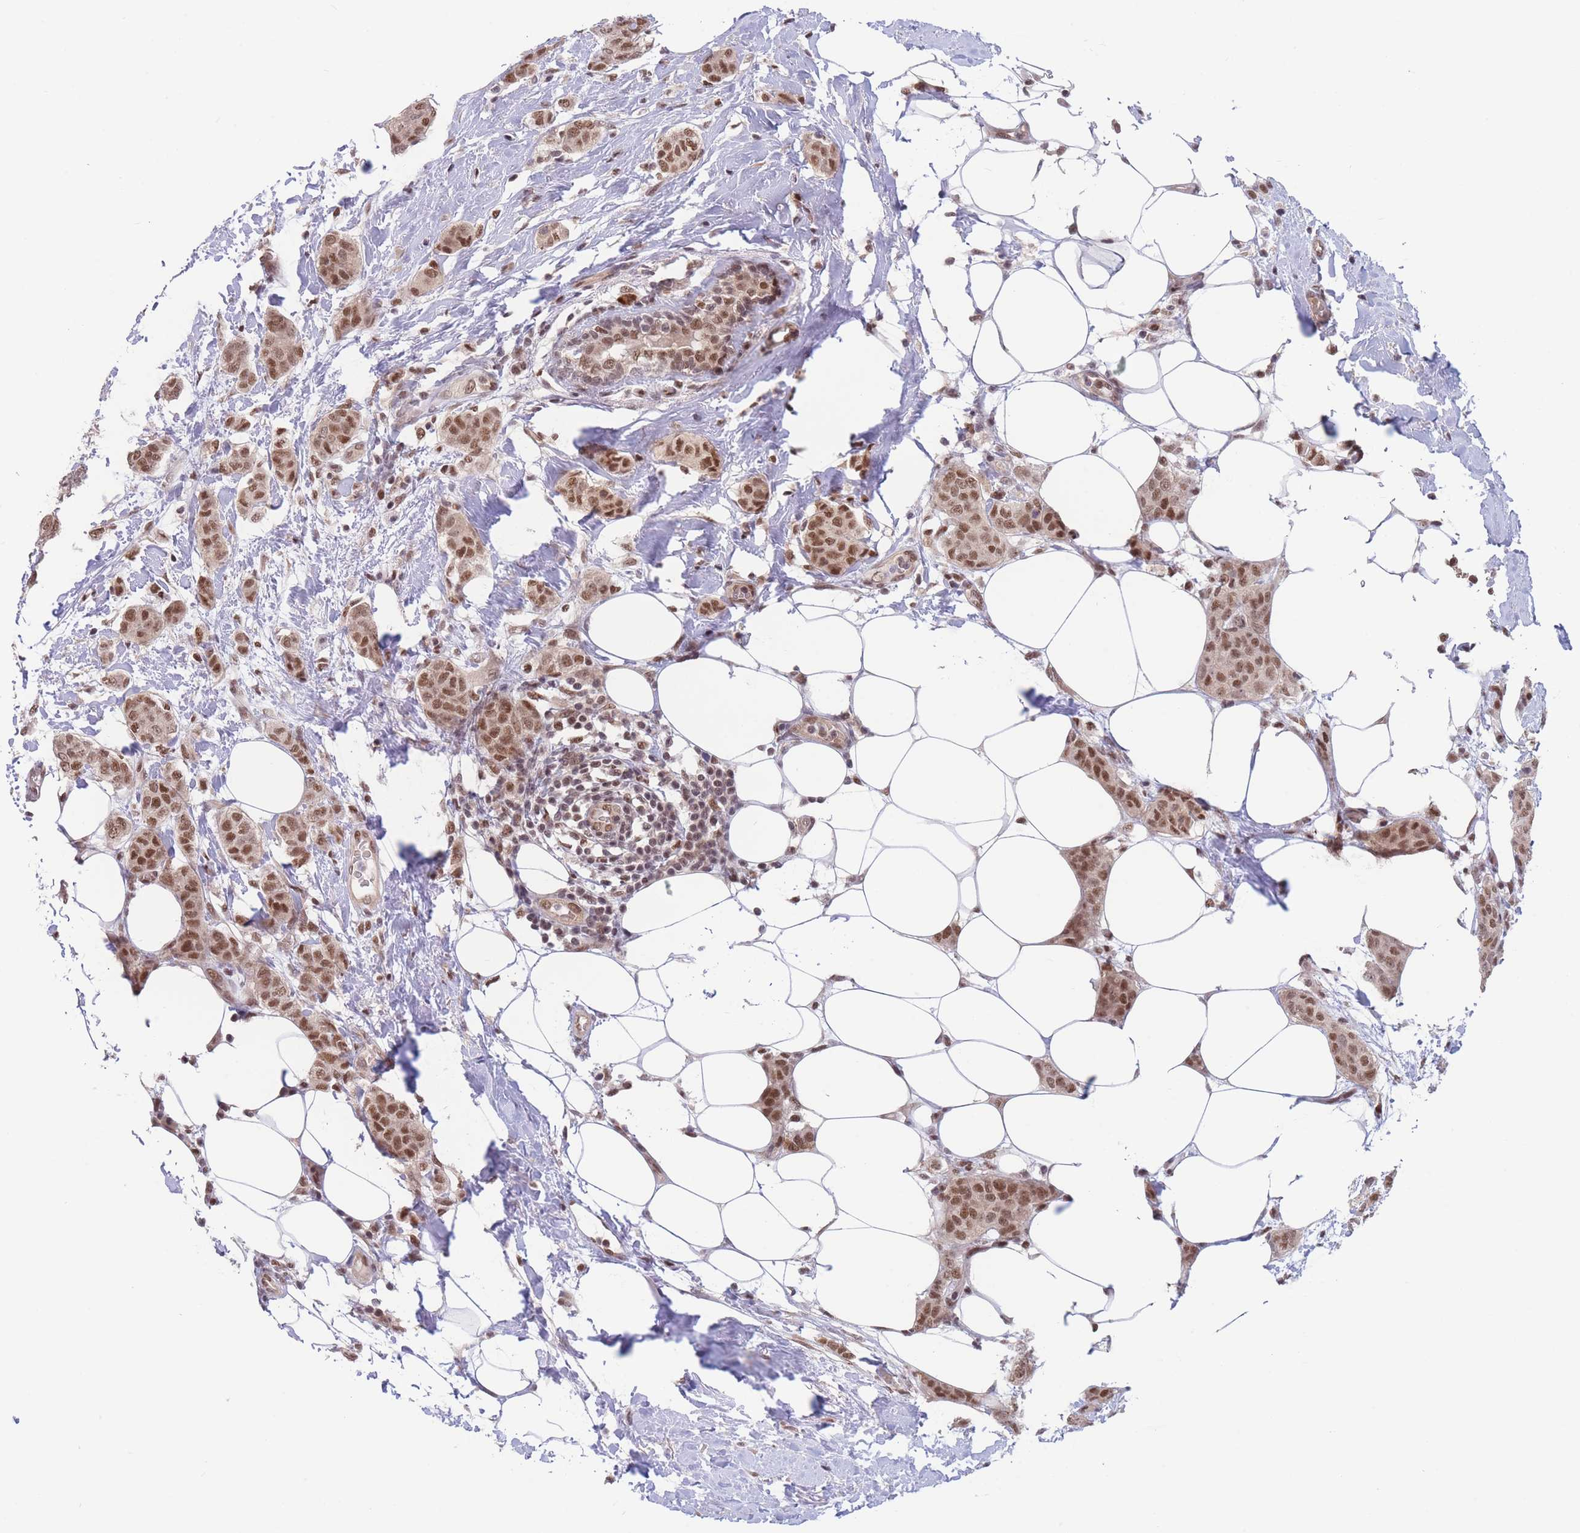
{"staining": {"intensity": "moderate", "quantity": ">75%", "location": "nuclear"}, "tissue": "breast cancer", "cell_type": "Tumor cells", "image_type": "cancer", "snomed": [{"axis": "morphology", "description": "Duct carcinoma"}, {"axis": "topography", "description": "Breast"}], "caption": "Immunohistochemistry (DAB (3,3'-diaminobenzidine)) staining of human intraductal carcinoma (breast) shows moderate nuclear protein staining in approximately >75% of tumor cells.", "gene": "SMAD9", "patient": {"sex": "female", "age": 72}}